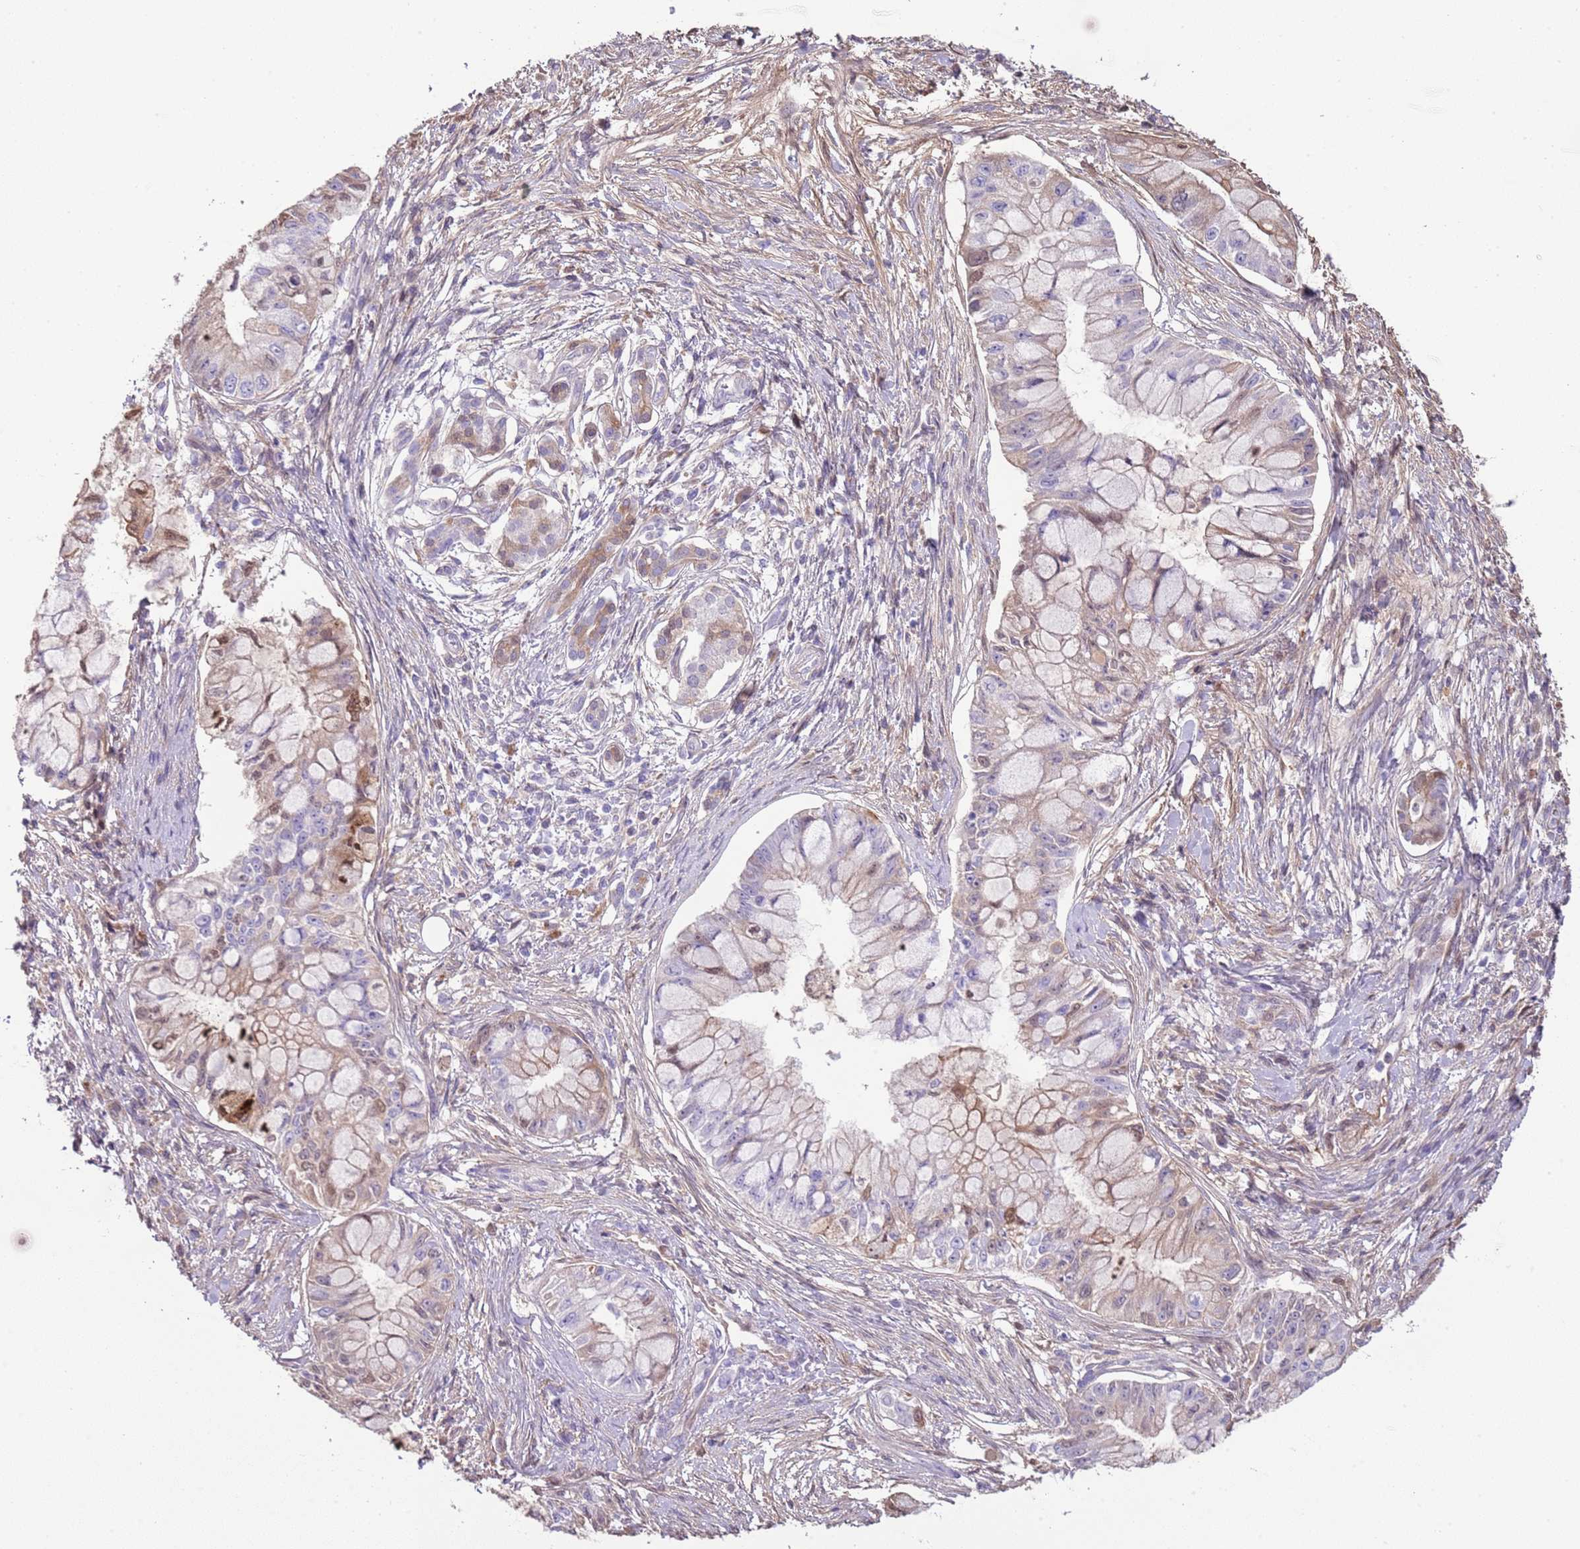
{"staining": {"intensity": "moderate", "quantity": "<25%", "location": "cytoplasmic/membranous"}, "tissue": "pancreatic cancer", "cell_type": "Tumor cells", "image_type": "cancer", "snomed": [{"axis": "morphology", "description": "Adenocarcinoma, NOS"}, {"axis": "topography", "description": "Pancreas"}], "caption": "DAB immunohistochemical staining of pancreatic cancer (adenocarcinoma) exhibits moderate cytoplasmic/membranous protein expression in about <25% of tumor cells.", "gene": "ABHD17C", "patient": {"sex": "male", "age": 48}}